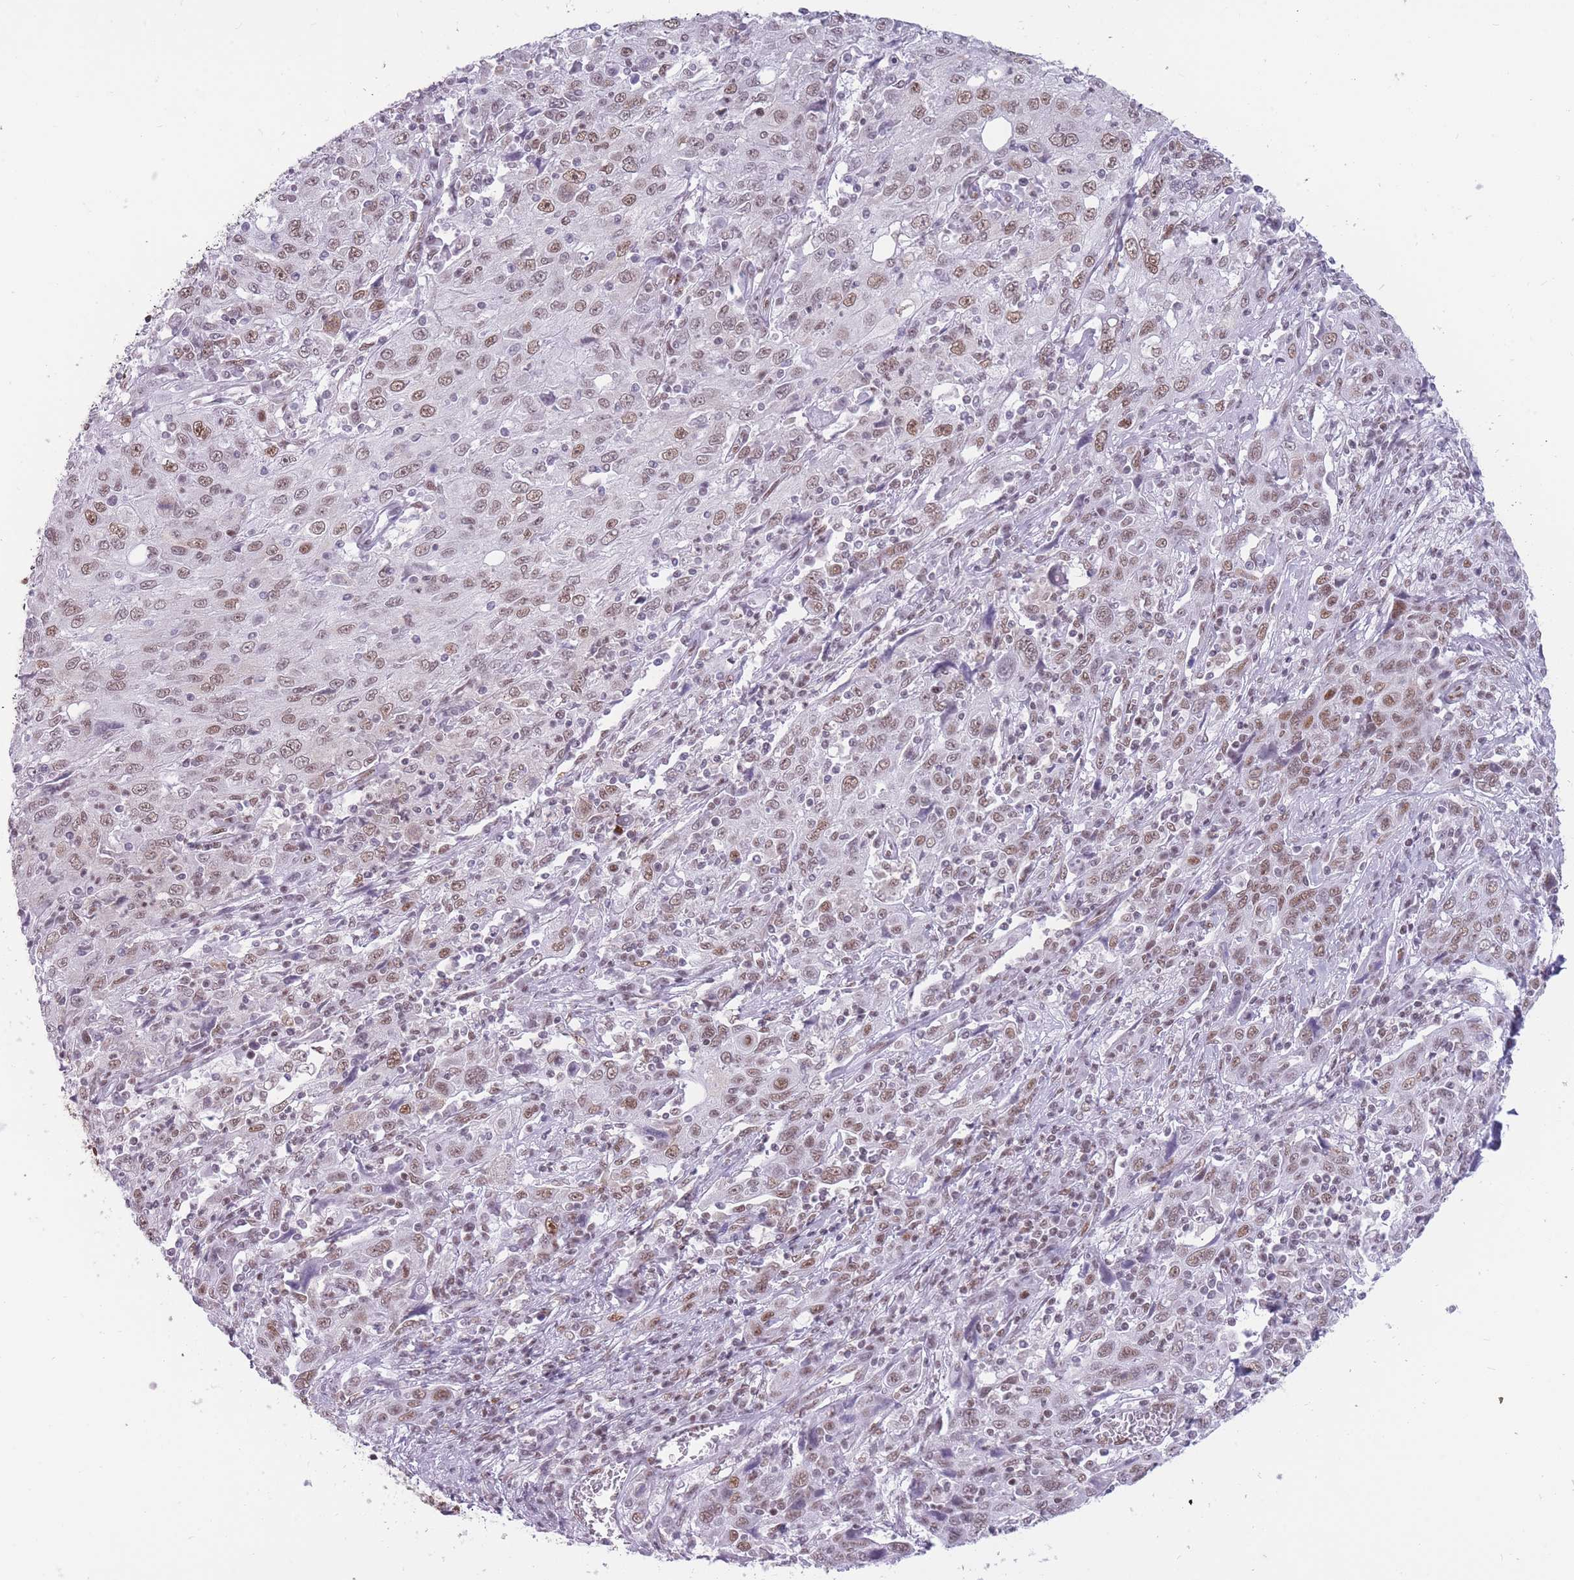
{"staining": {"intensity": "moderate", "quantity": ">75%", "location": "nuclear"}, "tissue": "cervical cancer", "cell_type": "Tumor cells", "image_type": "cancer", "snomed": [{"axis": "morphology", "description": "Squamous cell carcinoma, NOS"}, {"axis": "topography", "description": "Cervix"}], "caption": "Immunohistochemical staining of human cervical cancer (squamous cell carcinoma) reveals moderate nuclear protein expression in approximately >75% of tumor cells.", "gene": "HNRNPUL1", "patient": {"sex": "female", "age": 46}}